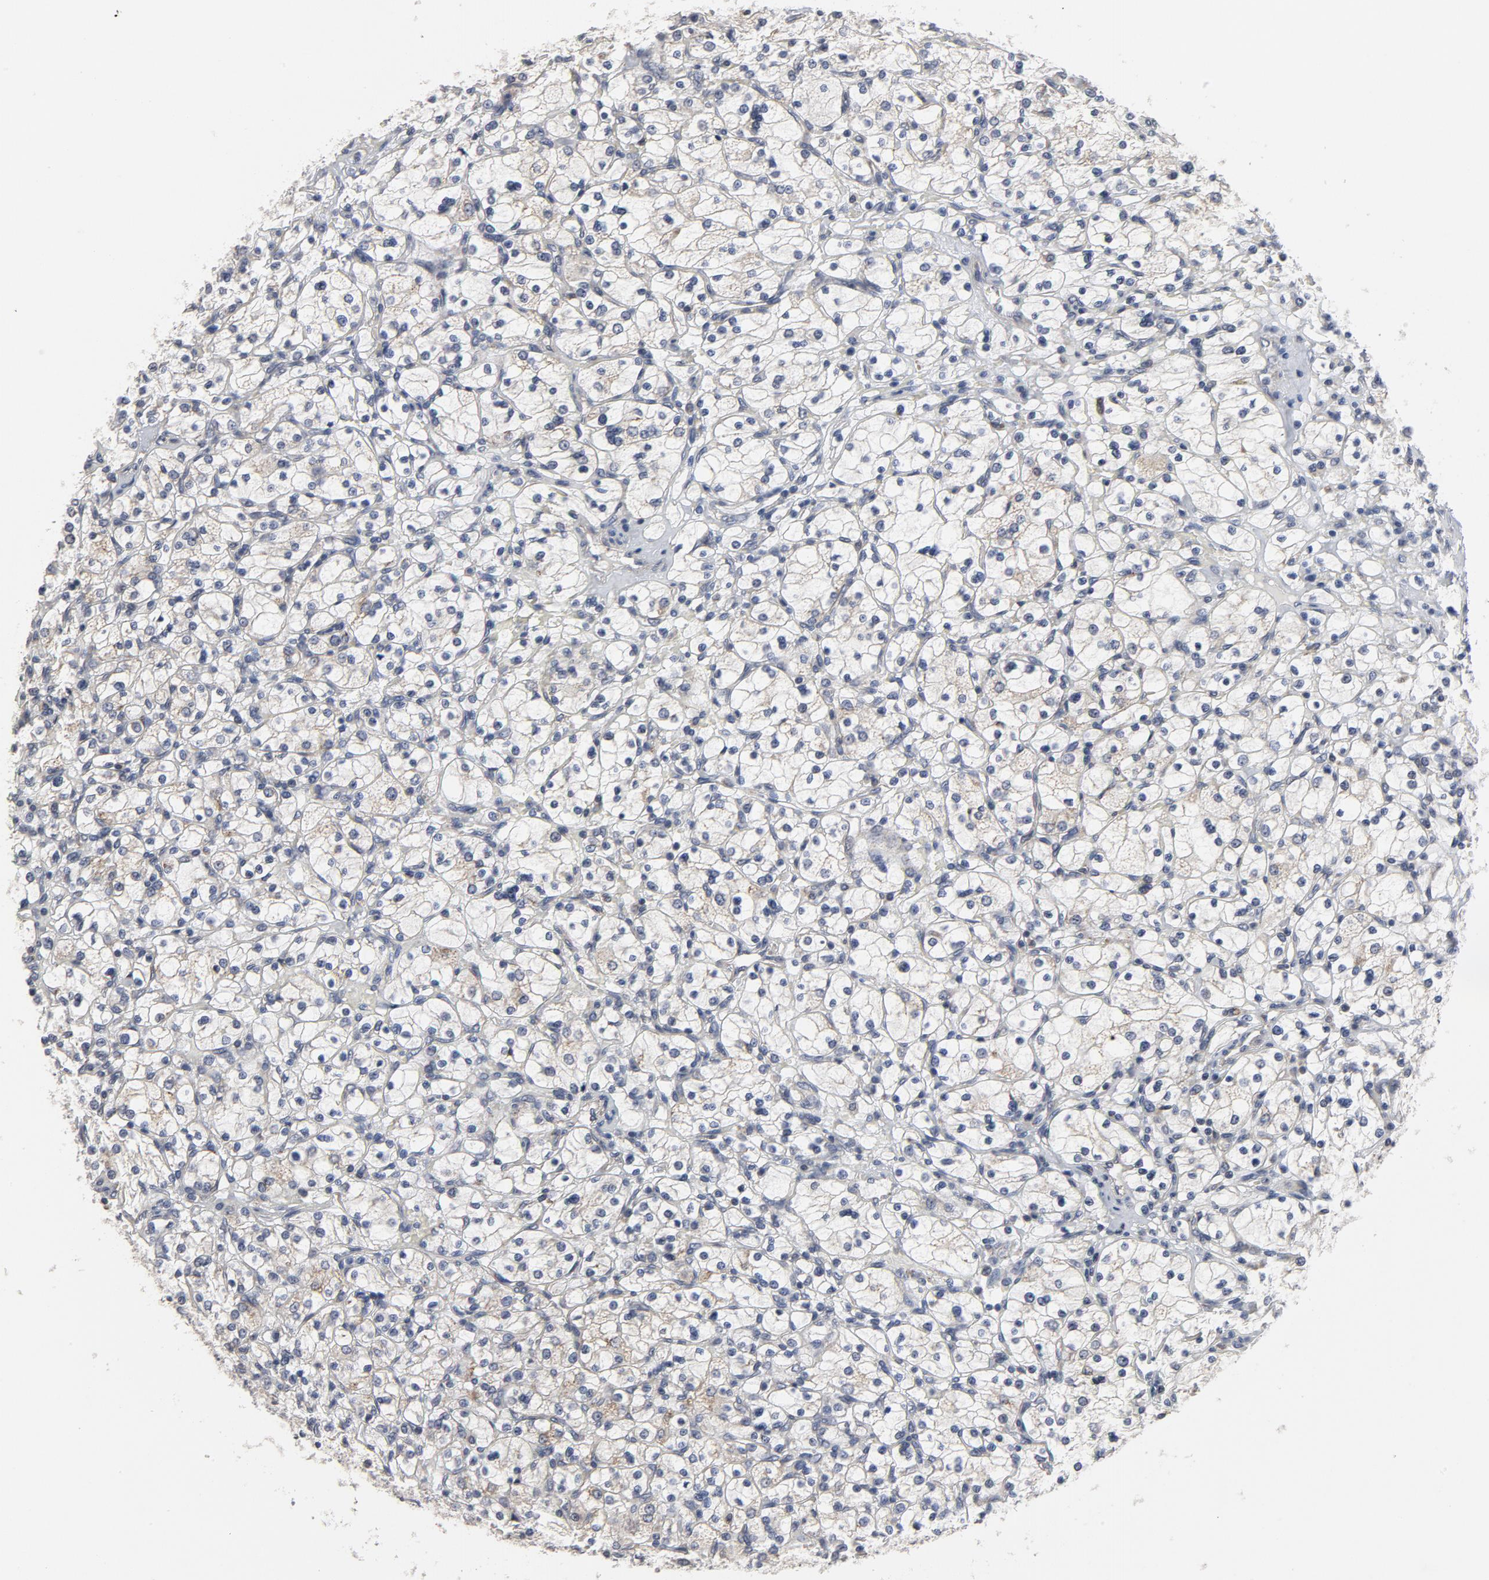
{"staining": {"intensity": "negative", "quantity": "none", "location": "none"}, "tissue": "renal cancer", "cell_type": "Tumor cells", "image_type": "cancer", "snomed": [{"axis": "morphology", "description": "Adenocarcinoma, NOS"}, {"axis": "topography", "description": "Kidney"}], "caption": "High power microscopy photomicrograph of an IHC image of renal cancer (adenocarcinoma), revealing no significant expression in tumor cells. Nuclei are stained in blue.", "gene": "PPP1R1B", "patient": {"sex": "female", "age": 83}}